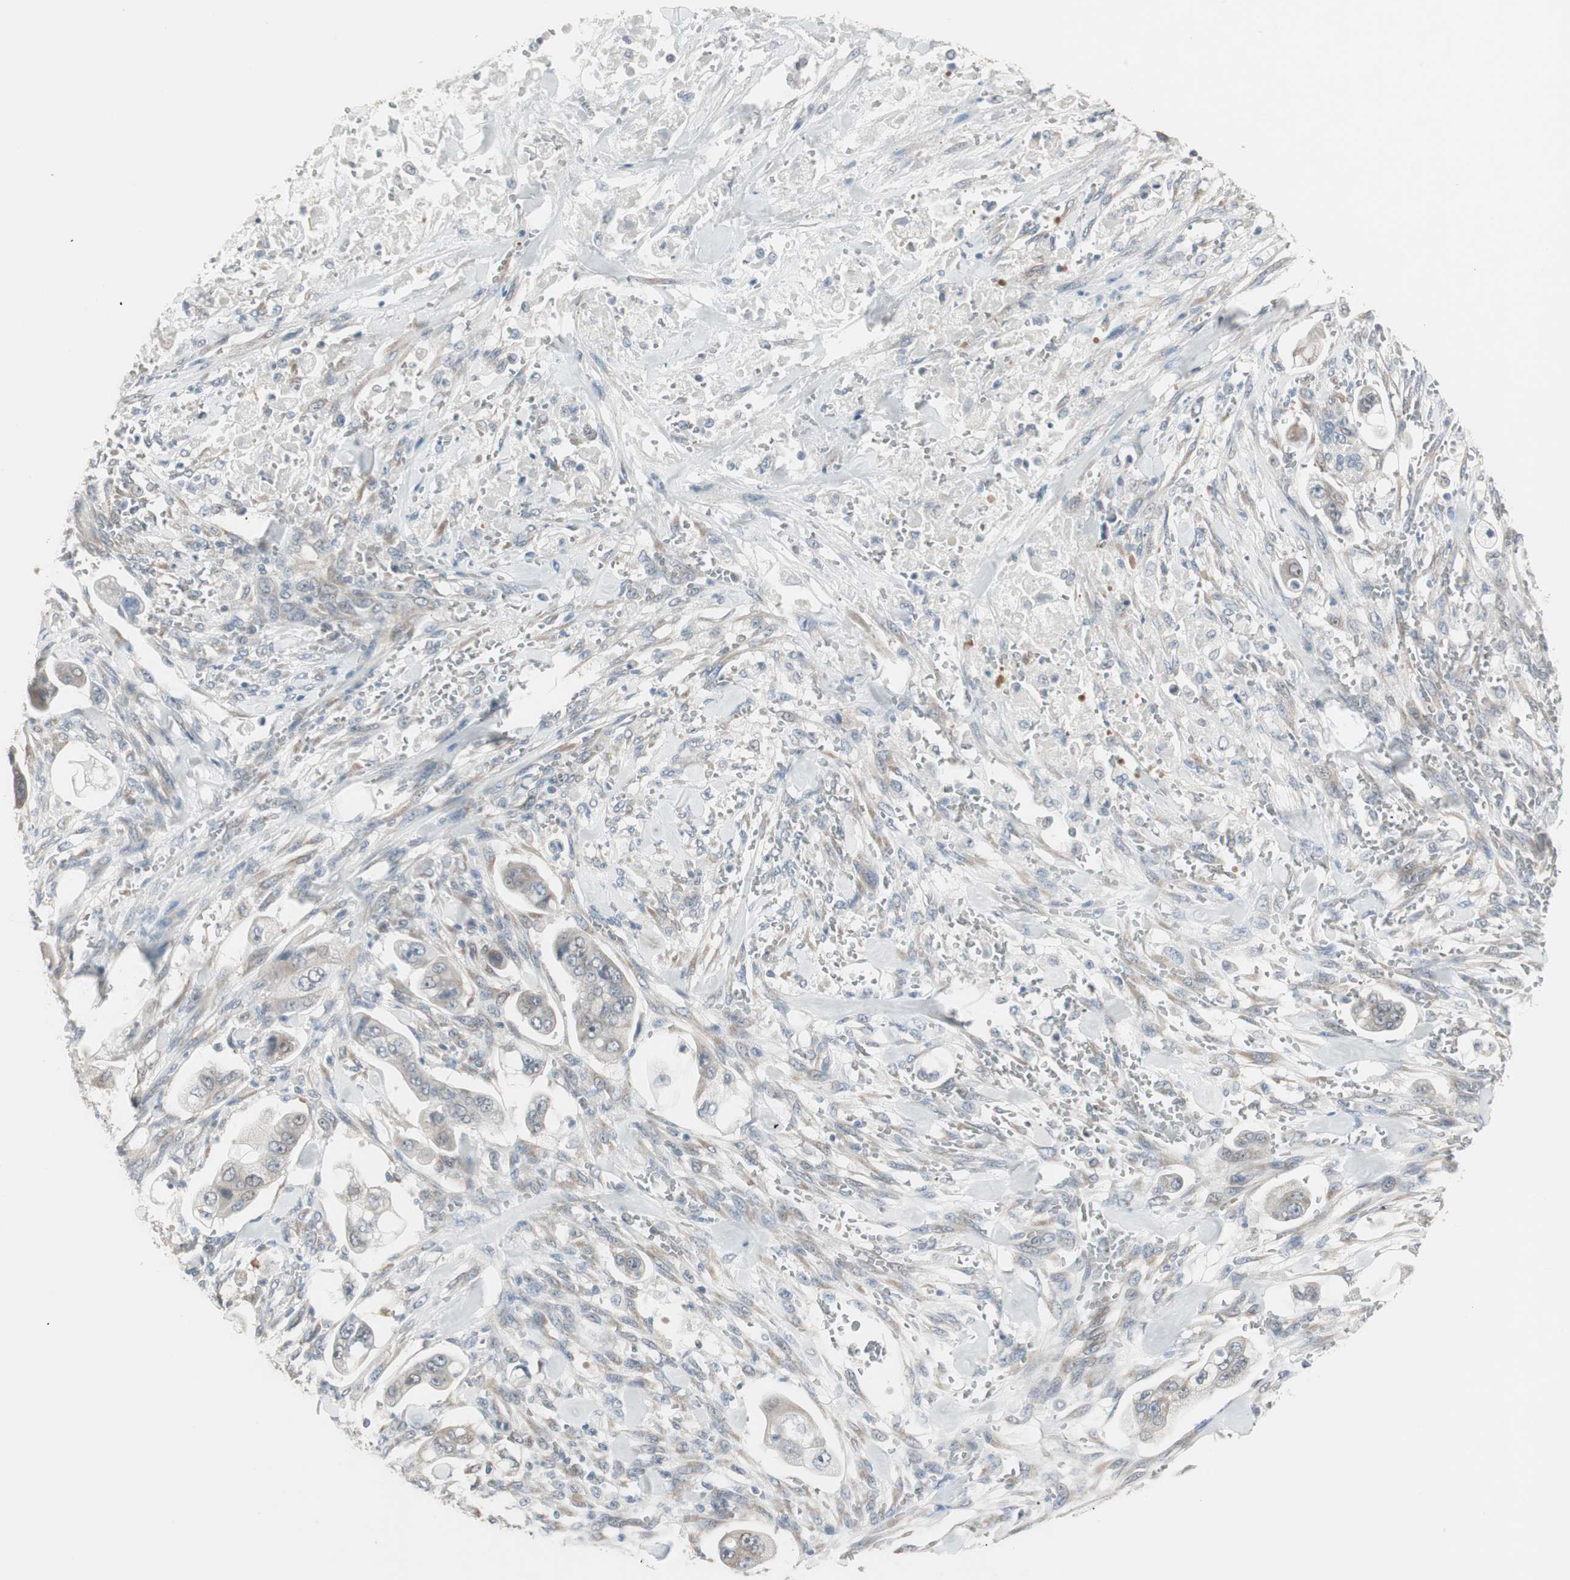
{"staining": {"intensity": "weak", "quantity": "25%-75%", "location": "cytoplasmic/membranous"}, "tissue": "stomach cancer", "cell_type": "Tumor cells", "image_type": "cancer", "snomed": [{"axis": "morphology", "description": "Adenocarcinoma, NOS"}, {"axis": "topography", "description": "Stomach"}], "caption": "Stomach cancer (adenocarcinoma) stained for a protein exhibits weak cytoplasmic/membranous positivity in tumor cells. The staining was performed using DAB (3,3'-diaminobenzidine), with brown indicating positive protein expression. Nuclei are stained blue with hematoxylin.", "gene": "PDZK1", "patient": {"sex": "male", "age": 62}}